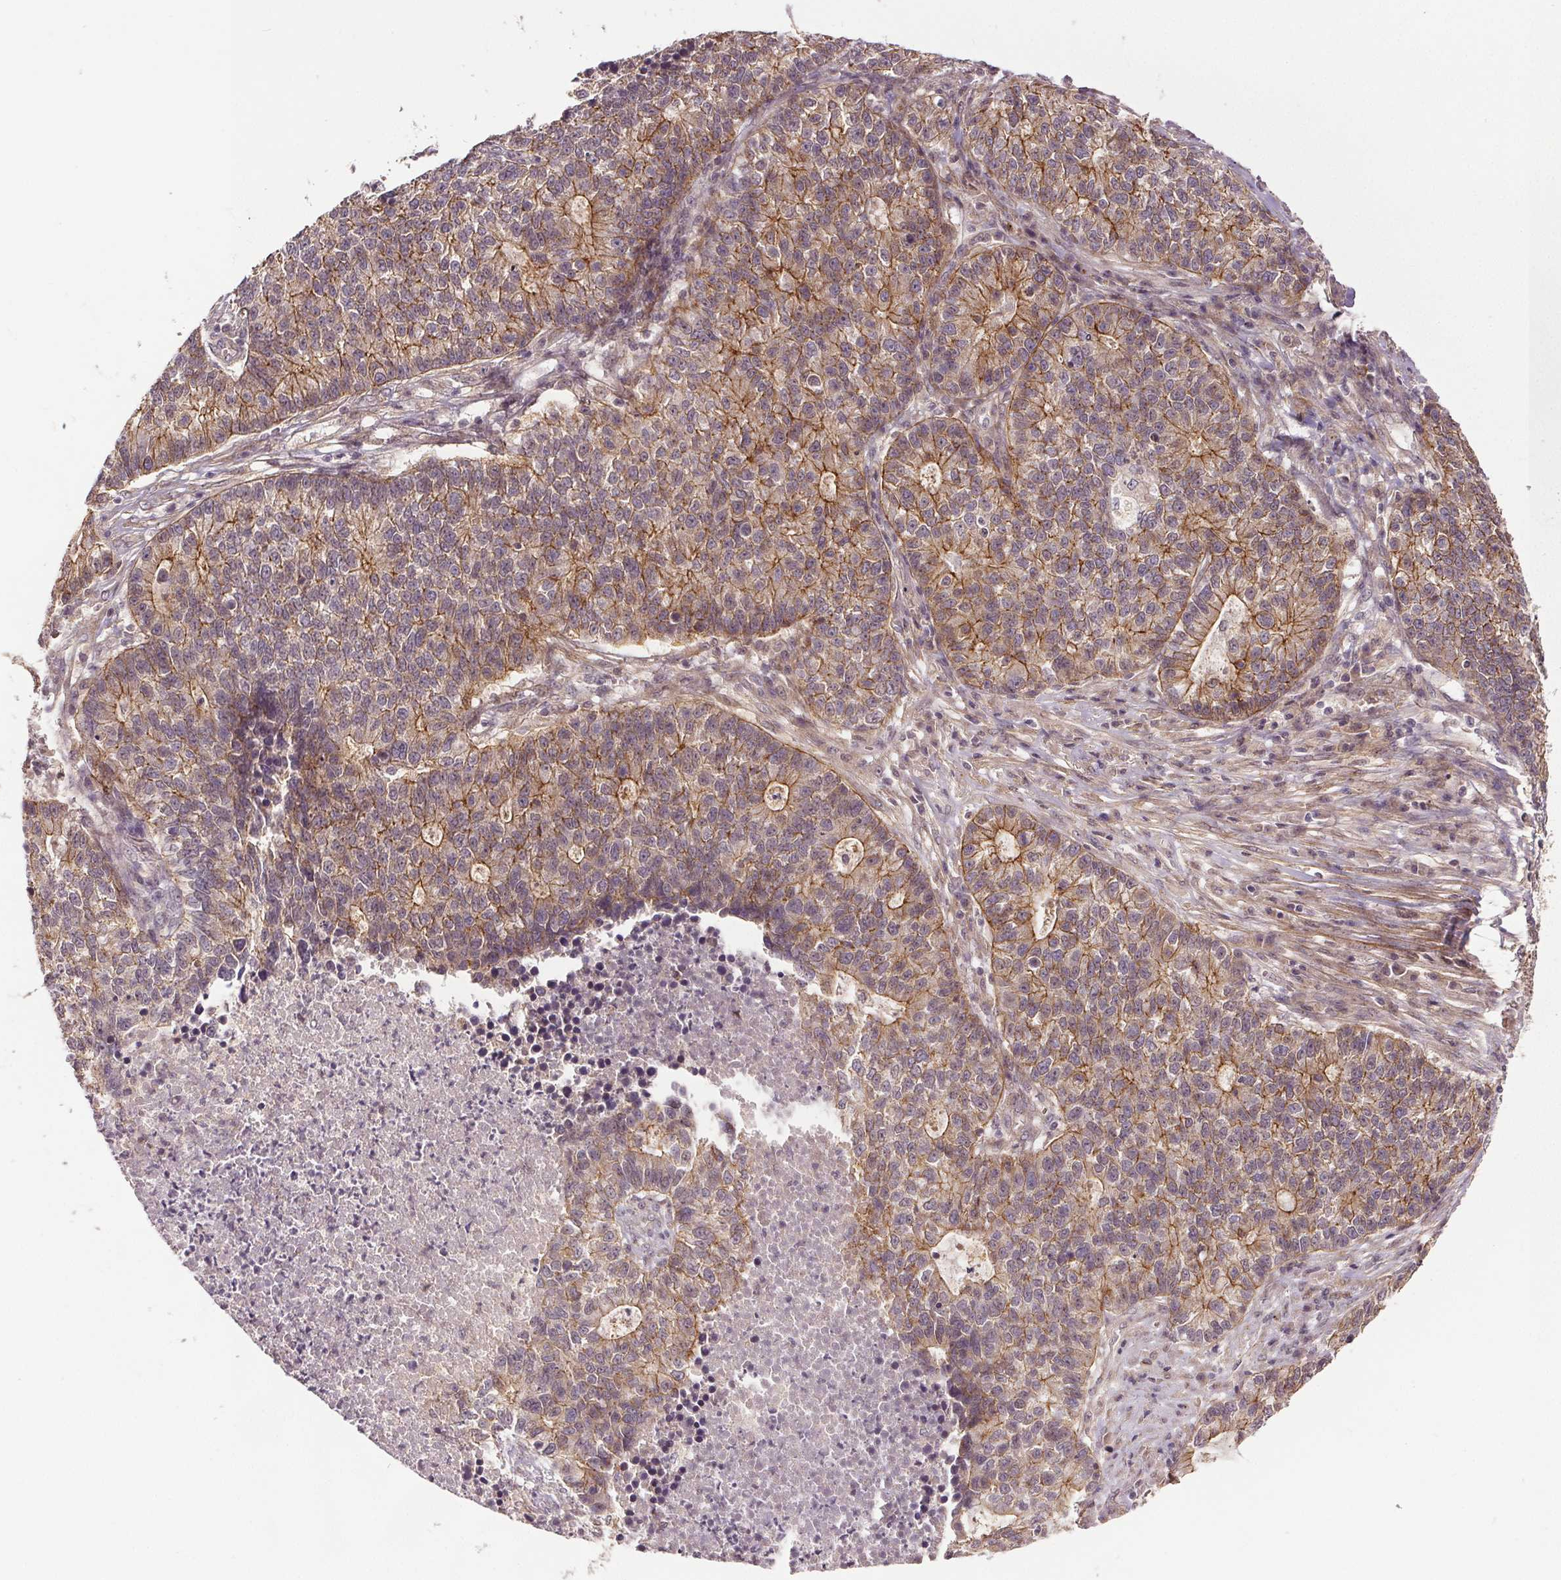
{"staining": {"intensity": "moderate", "quantity": "25%-75%", "location": "cytoplasmic/membranous"}, "tissue": "lung cancer", "cell_type": "Tumor cells", "image_type": "cancer", "snomed": [{"axis": "morphology", "description": "Adenocarcinoma, NOS"}, {"axis": "topography", "description": "Lung"}], "caption": "Lung adenocarcinoma stained for a protein (brown) displays moderate cytoplasmic/membranous positive staining in approximately 25%-75% of tumor cells.", "gene": "EPHB3", "patient": {"sex": "male", "age": 57}}